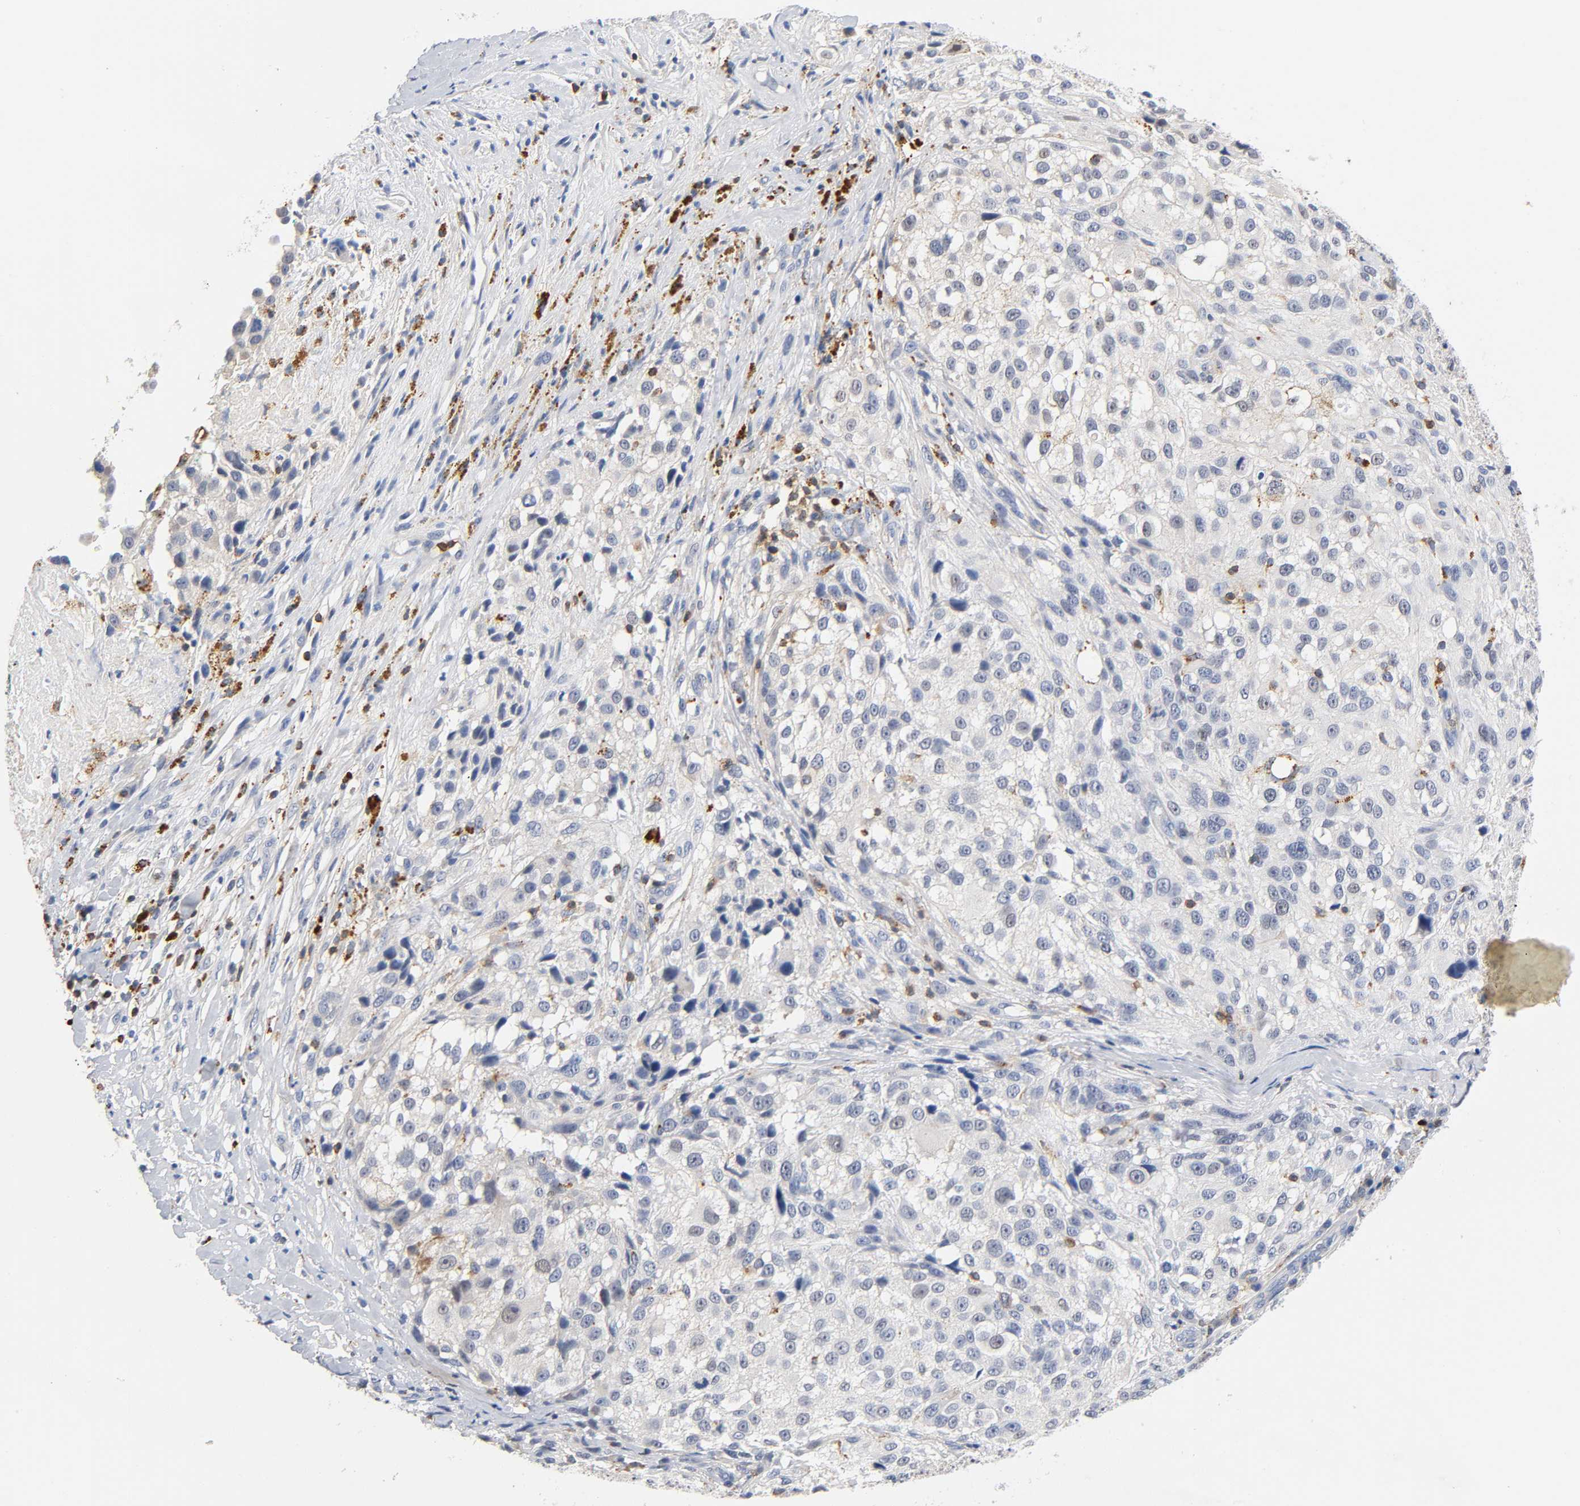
{"staining": {"intensity": "negative", "quantity": "none", "location": "none"}, "tissue": "melanoma", "cell_type": "Tumor cells", "image_type": "cancer", "snomed": [{"axis": "morphology", "description": "Necrosis, NOS"}, {"axis": "morphology", "description": "Malignant melanoma, NOS"}, {"axis": "topography", "description": "Skin"}], "caption": "DAB (3,3'-diaminobenzidine) immunohistochemical staining of human melanoma exhibits no significant staining in tumor cells. (DAB immunohistochemistry (IHC) with hematoxylin counter stain).", "gene": "UCKL1", "patient": {"sex": "female", "age": 87}}